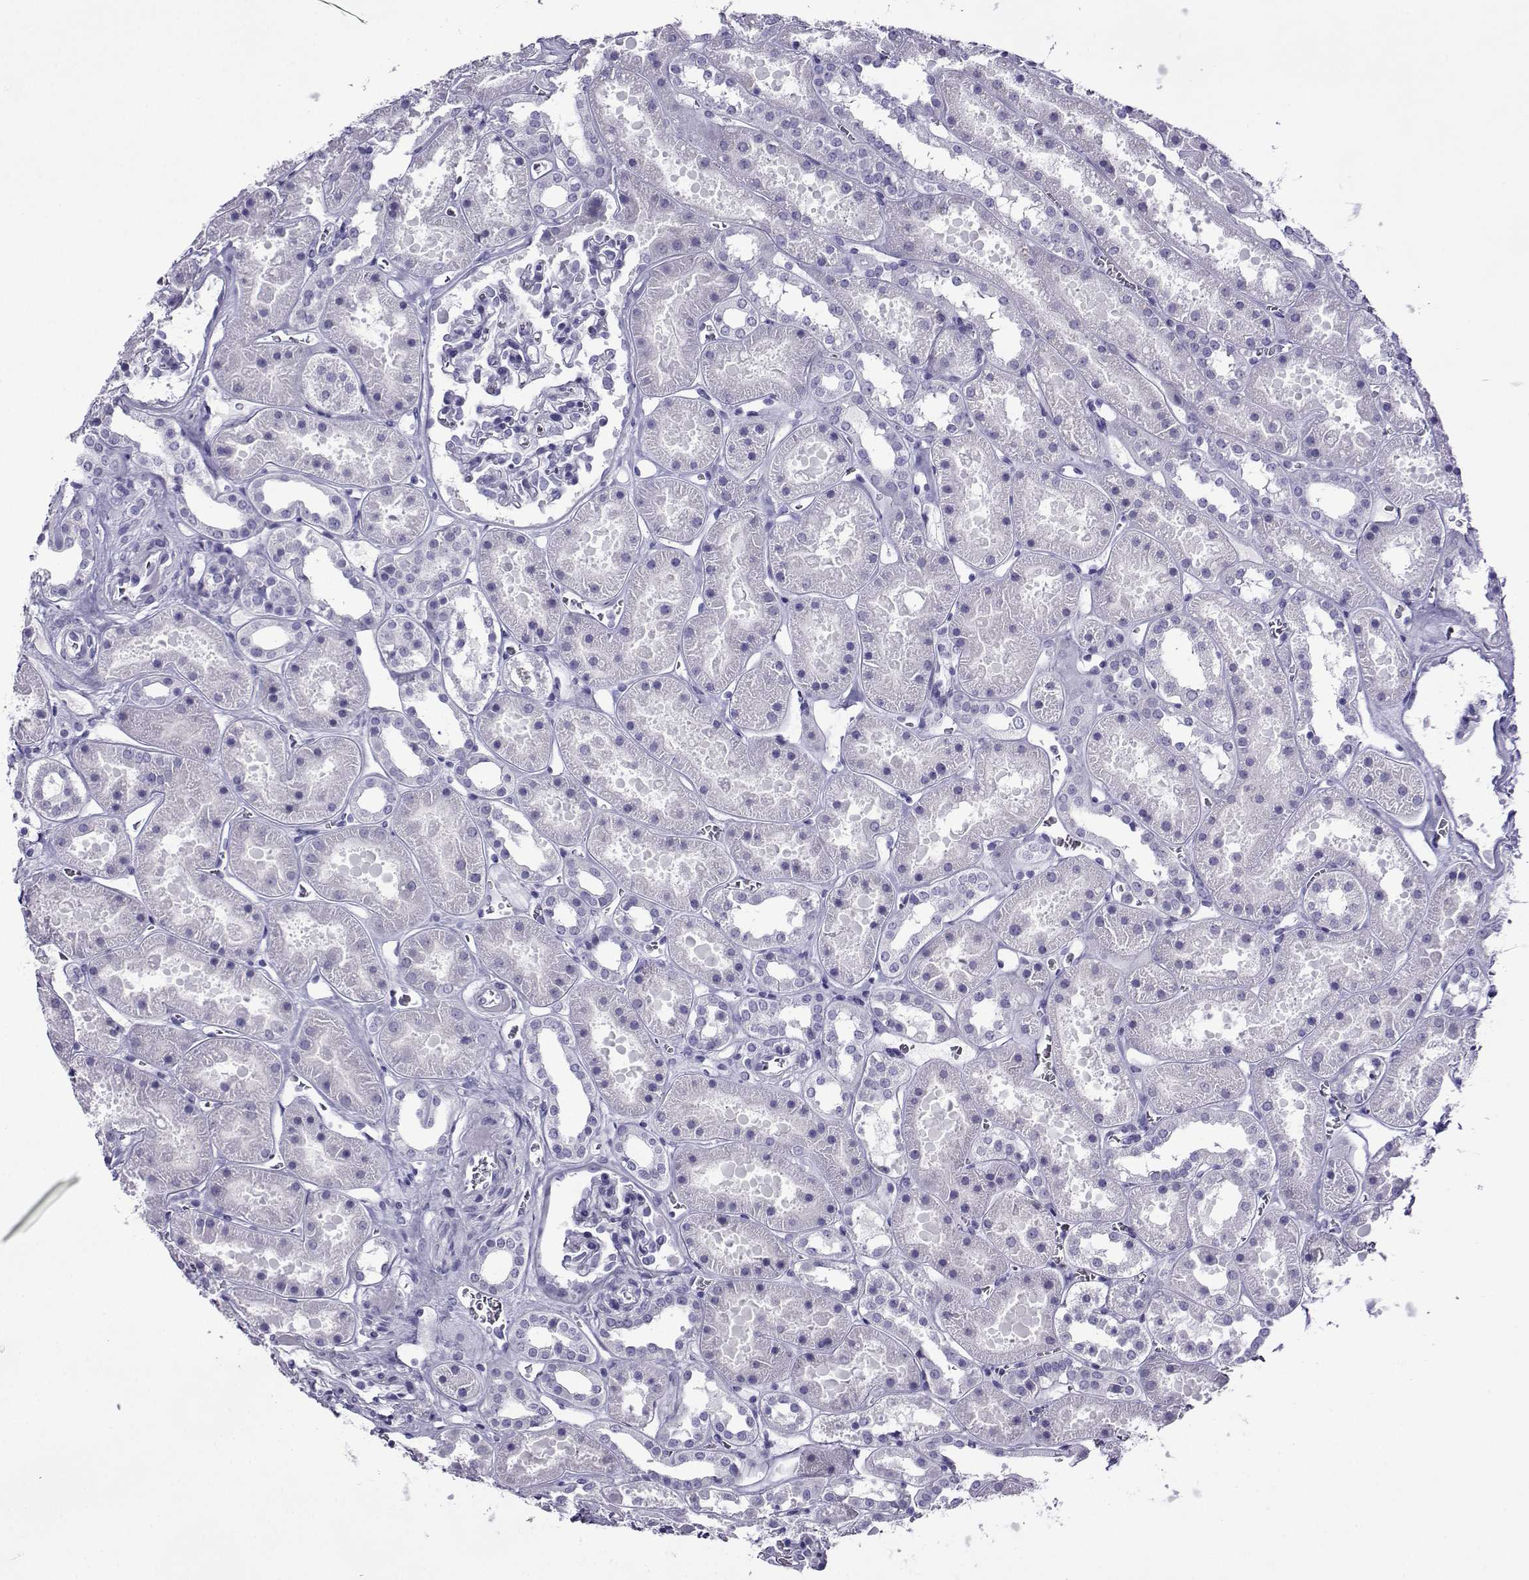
{"staining": {"intensity": "negative", "quantity": "none", "location": "none"}, "tissue": "kidney", "cell_type": "Cells in glomeruli", "image_type": "normal", "snomed": [{"axis": "morphology", "description": "Normal tissue, NOS"}, {"axis": "topography", "description": "Kidney"}], "caption": "Immunohistochemistry (IHC) of unremarkable kidney displays no expression in cells in glomeruli. (Brightfield microscopy of DAB (3,3'-diaminobenzidine) immunohistochemistry at high magnification).", "gene": "CRYBB1", "patient": {"sex": "female", "age": 41}}